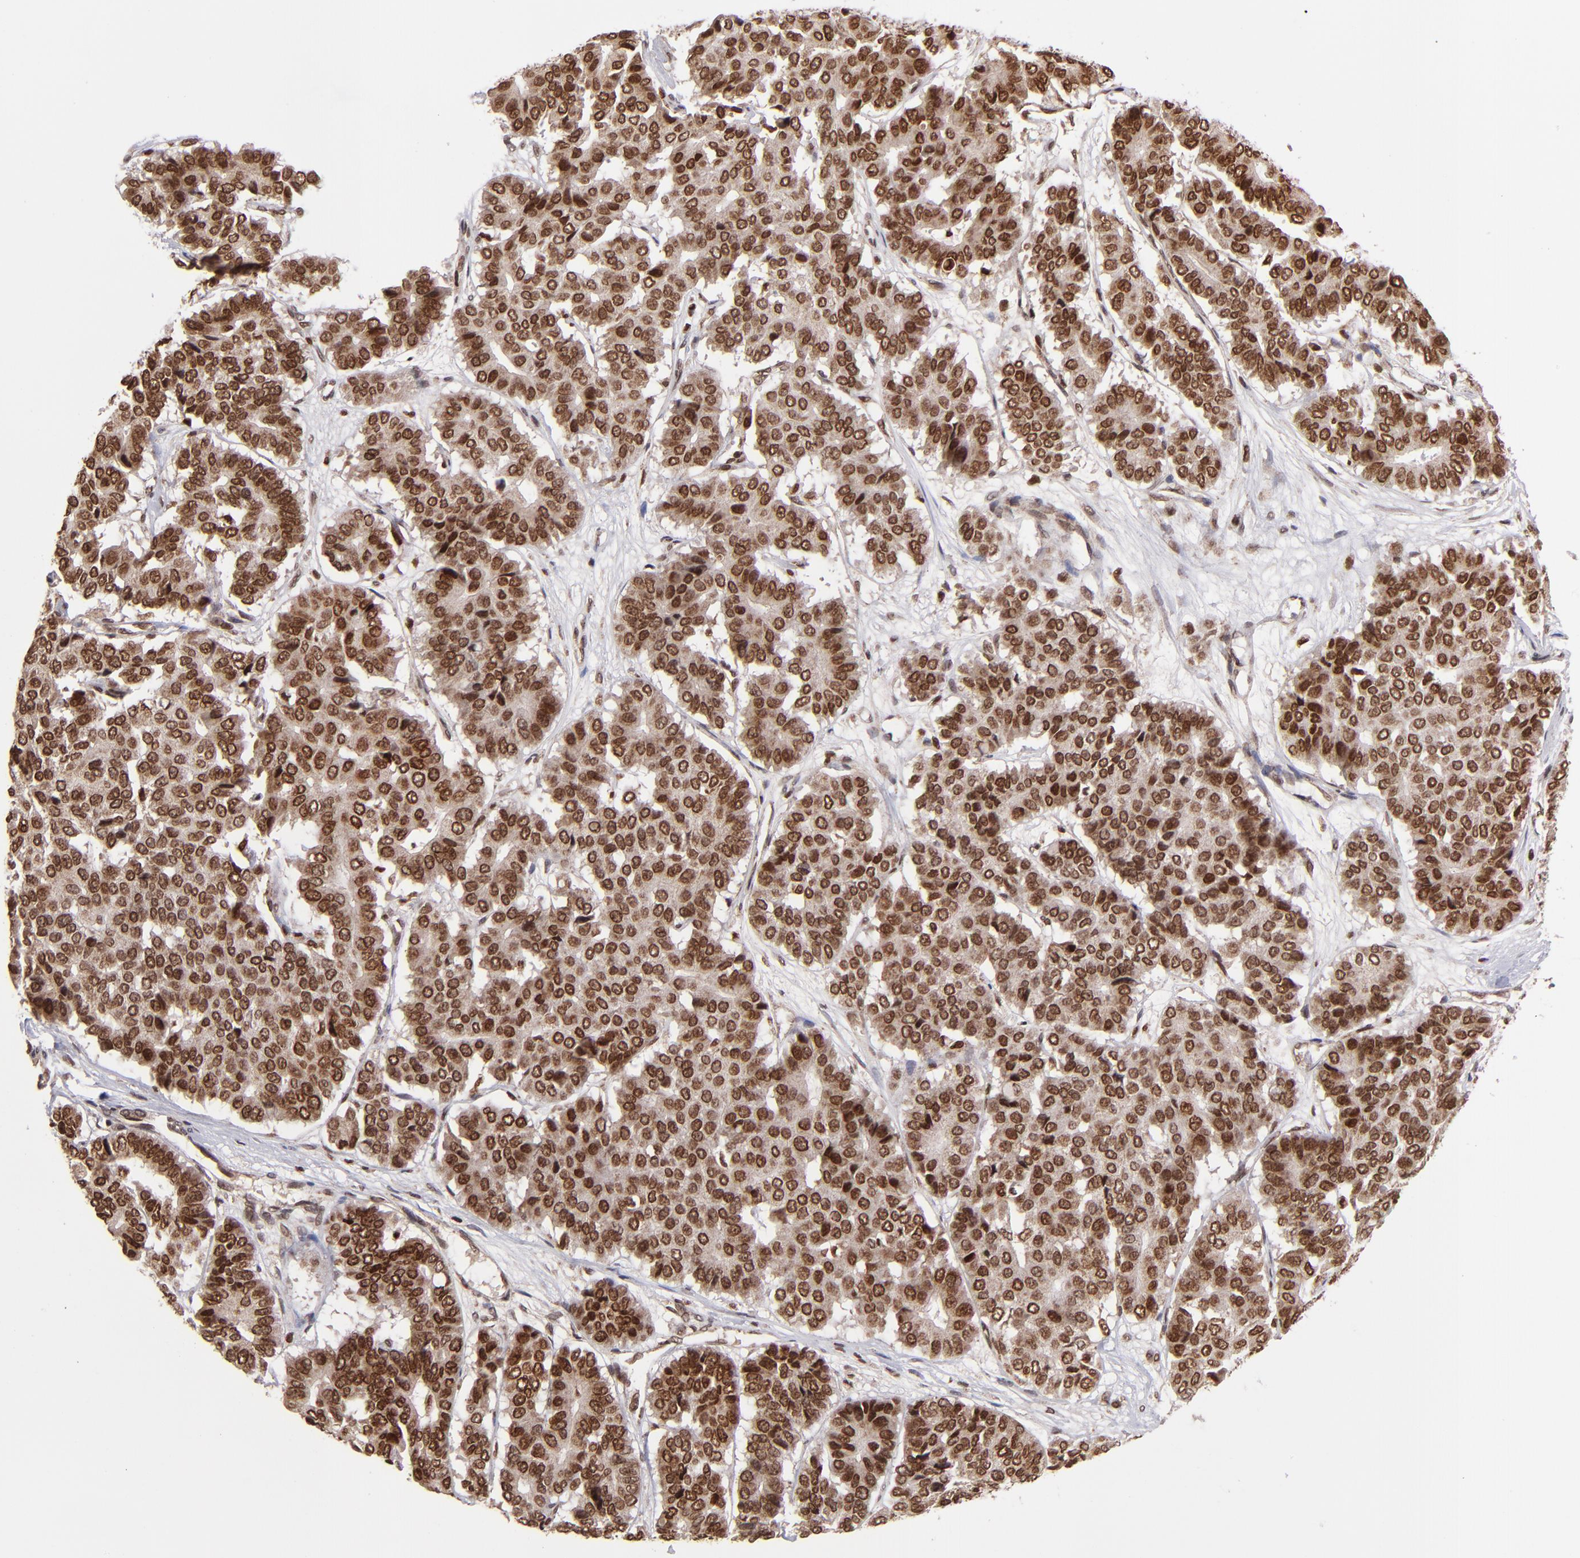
{"staining": {"intensity": "strong", "quantity": ">75%", "location": "cytoplasmic/membranous,nuclear"}, "tissue": "pancreatic cancer", "cell_type": "Tumor cells", "image_type": "cancer", "snomed": [{"axis": "morphology", "description": "Adenocarcinoma, NOS"}, {"axis": "topography", "description": "Pancreas"}], "caption": "Immunohistochemistry (IHC) (DAB) staining of pancreatic cancer (adenocarcinoma) reveals strong cytoplasmic/membranous and nuclear protein positivity in approximately >75% of tumor cells. The staining is performed using DAB (3,3'-diaminobenzidine) brown chromogen to label protein expression. The nuclei are counter-stained blue using hematoxylin.", "gene": "TOP1MT", "patient": {"sex": "male", "age": 50}}